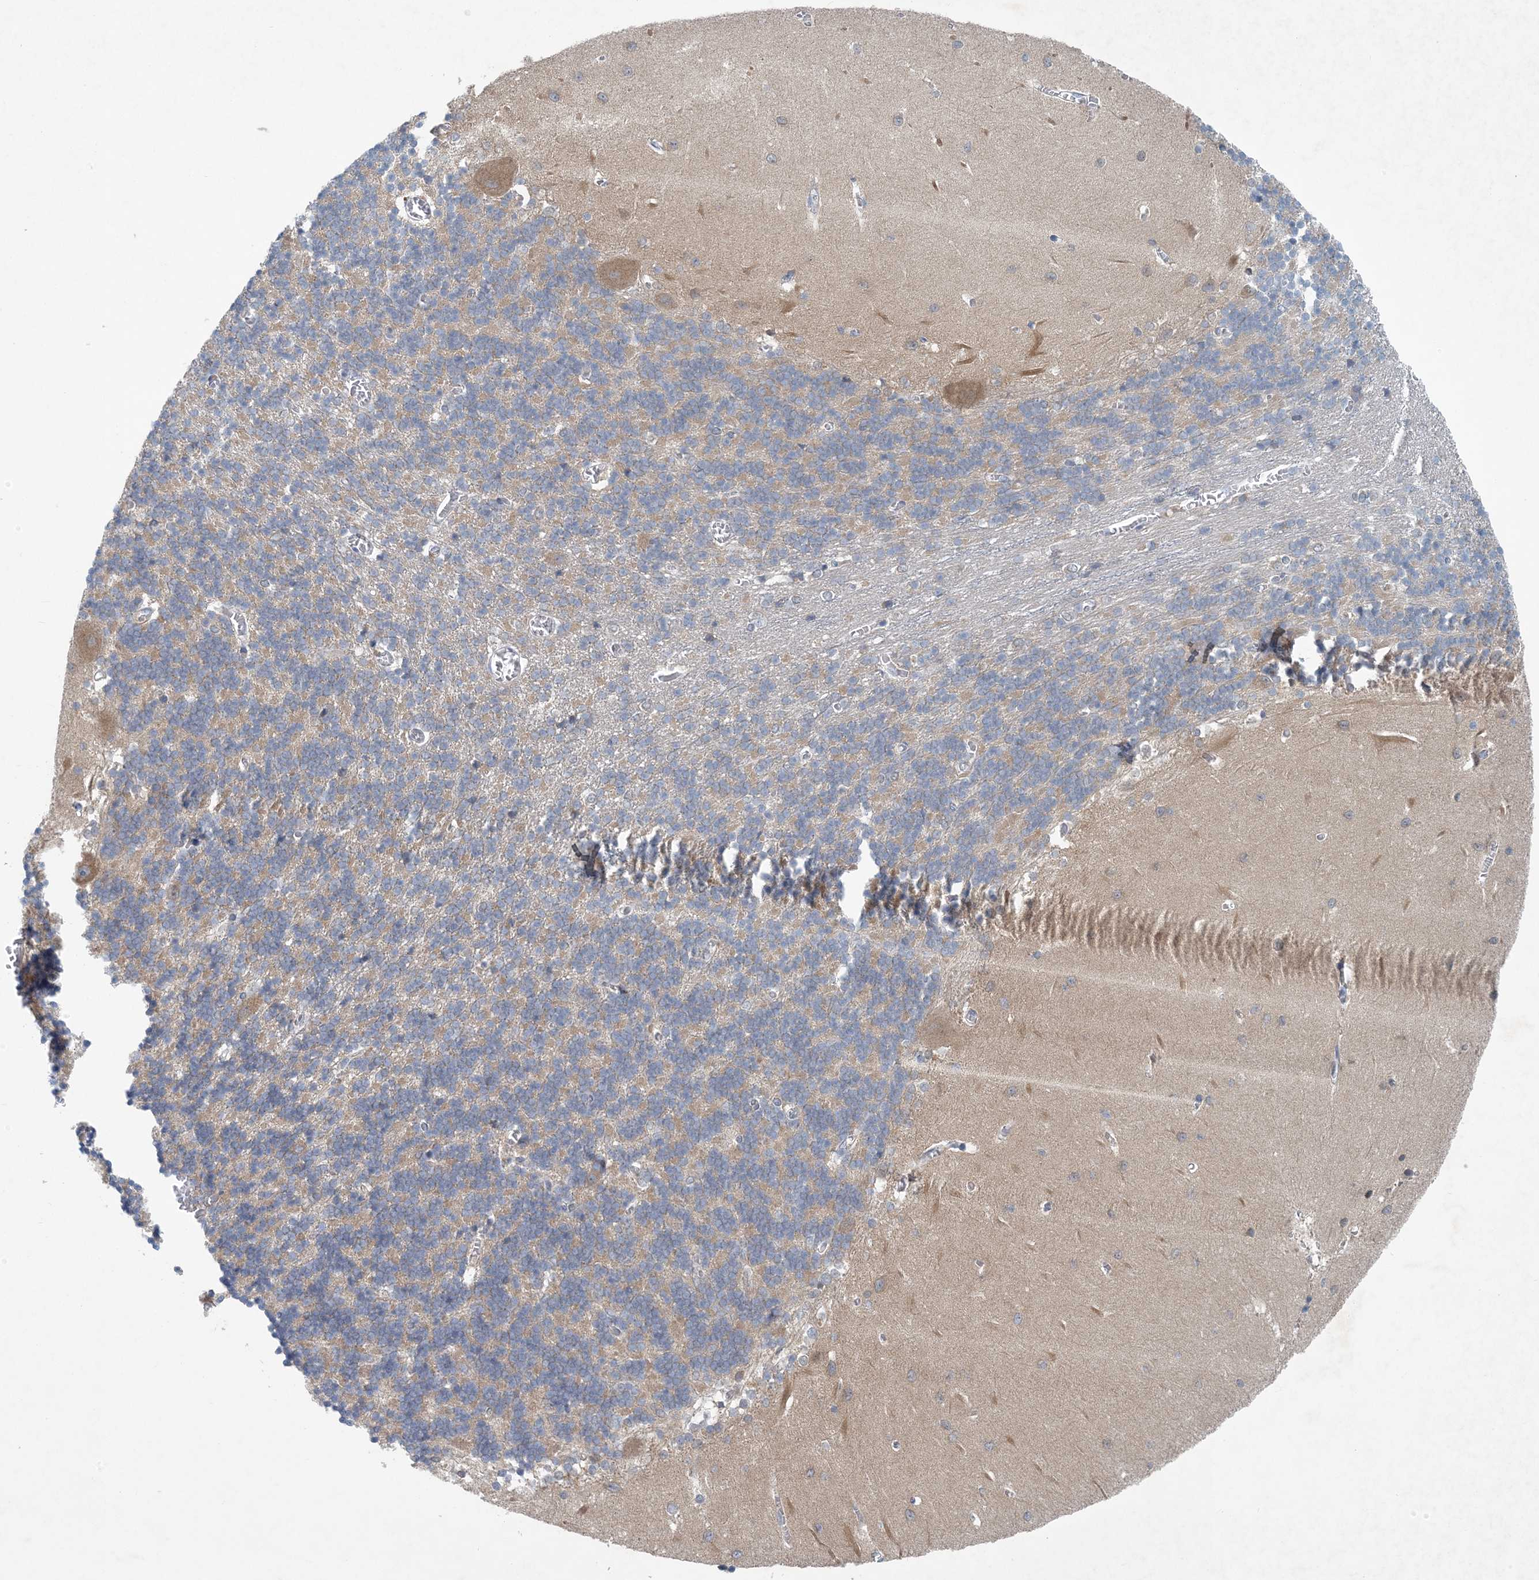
{"staining": {"intensity": "moderate", "quantity": "25%-75%", "location": "cytoplasmic/membranous"}, "tissue": "cerebellum", "cell_type": "Cells in granular layer", "image_type": "normal", "snomed": [{"axis": "morphology", "description": "Normal tissue, NOS"}, {"axis": "topography", "description": "Cerebellum"}], "caption": "Moderate cytoplasmic/membranous staining is seen in approximately 25%-75% of cells in granular layer in unremarkable cerebellum.", "gene": "HIKESHI", "patient": {"sex": "male", "age": 37}}